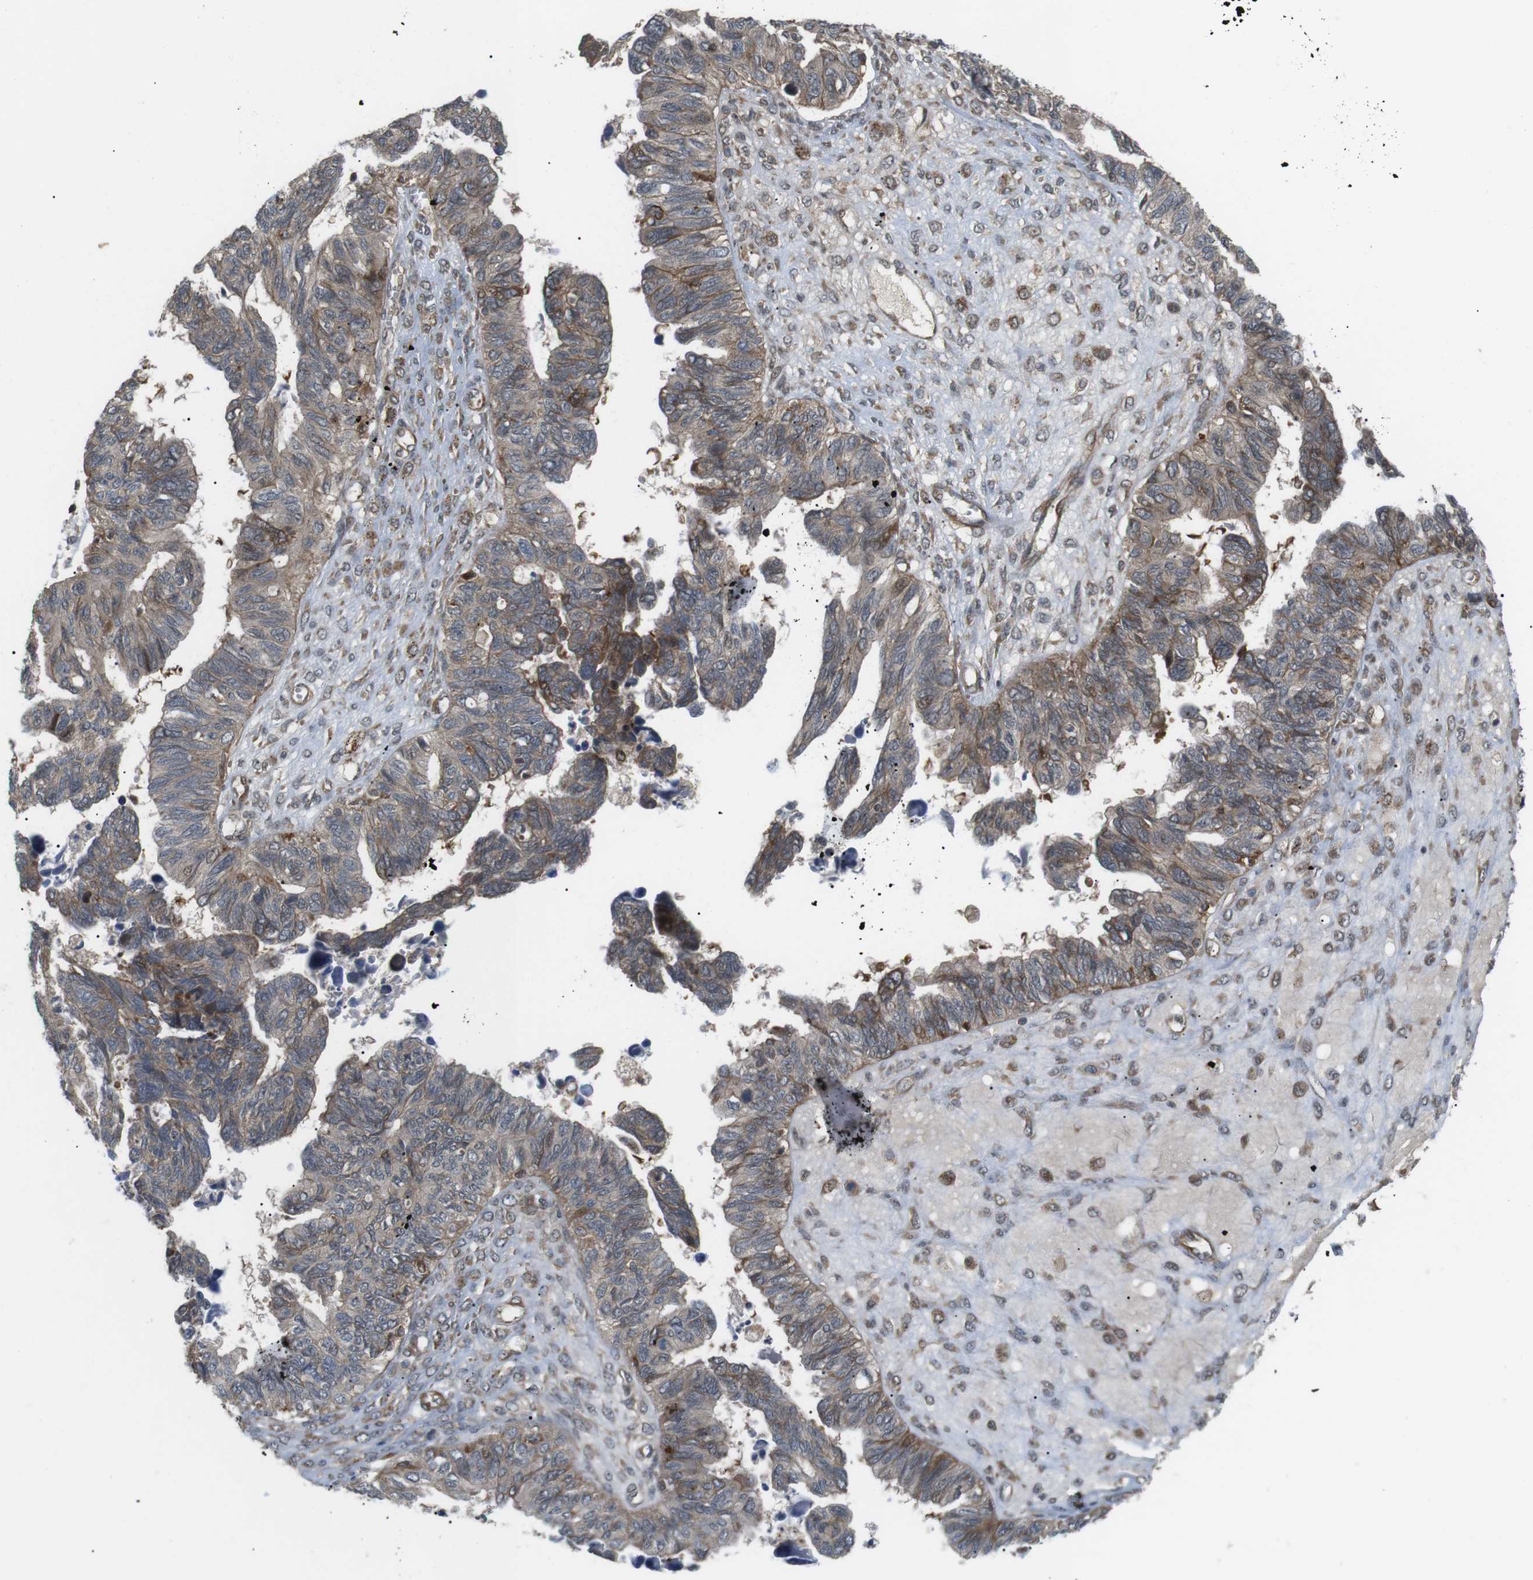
{"staining": {"intensity": "weak", "quantity": ">75%", "location": "cytoplasmic/membranous"}, "tissue": "ovarian cancer", "cell_type": "Tumor cells", "image_type": "cancer", "snomed": [{"axis": "morphology", "description": "Cystadenocarcinoma, serous, NOS"}, {"axis": "topography", "description": "Ovary"}], "caption": "Human ovarian cancer (serous cystadenocarcinoma) stained with a brown dye reveals weak cytoplasmic/membranous positive positivity in approximately >75% of tumor cells.", "gene": "KANK2", "patient": {"sex": "female", "age": 79}}